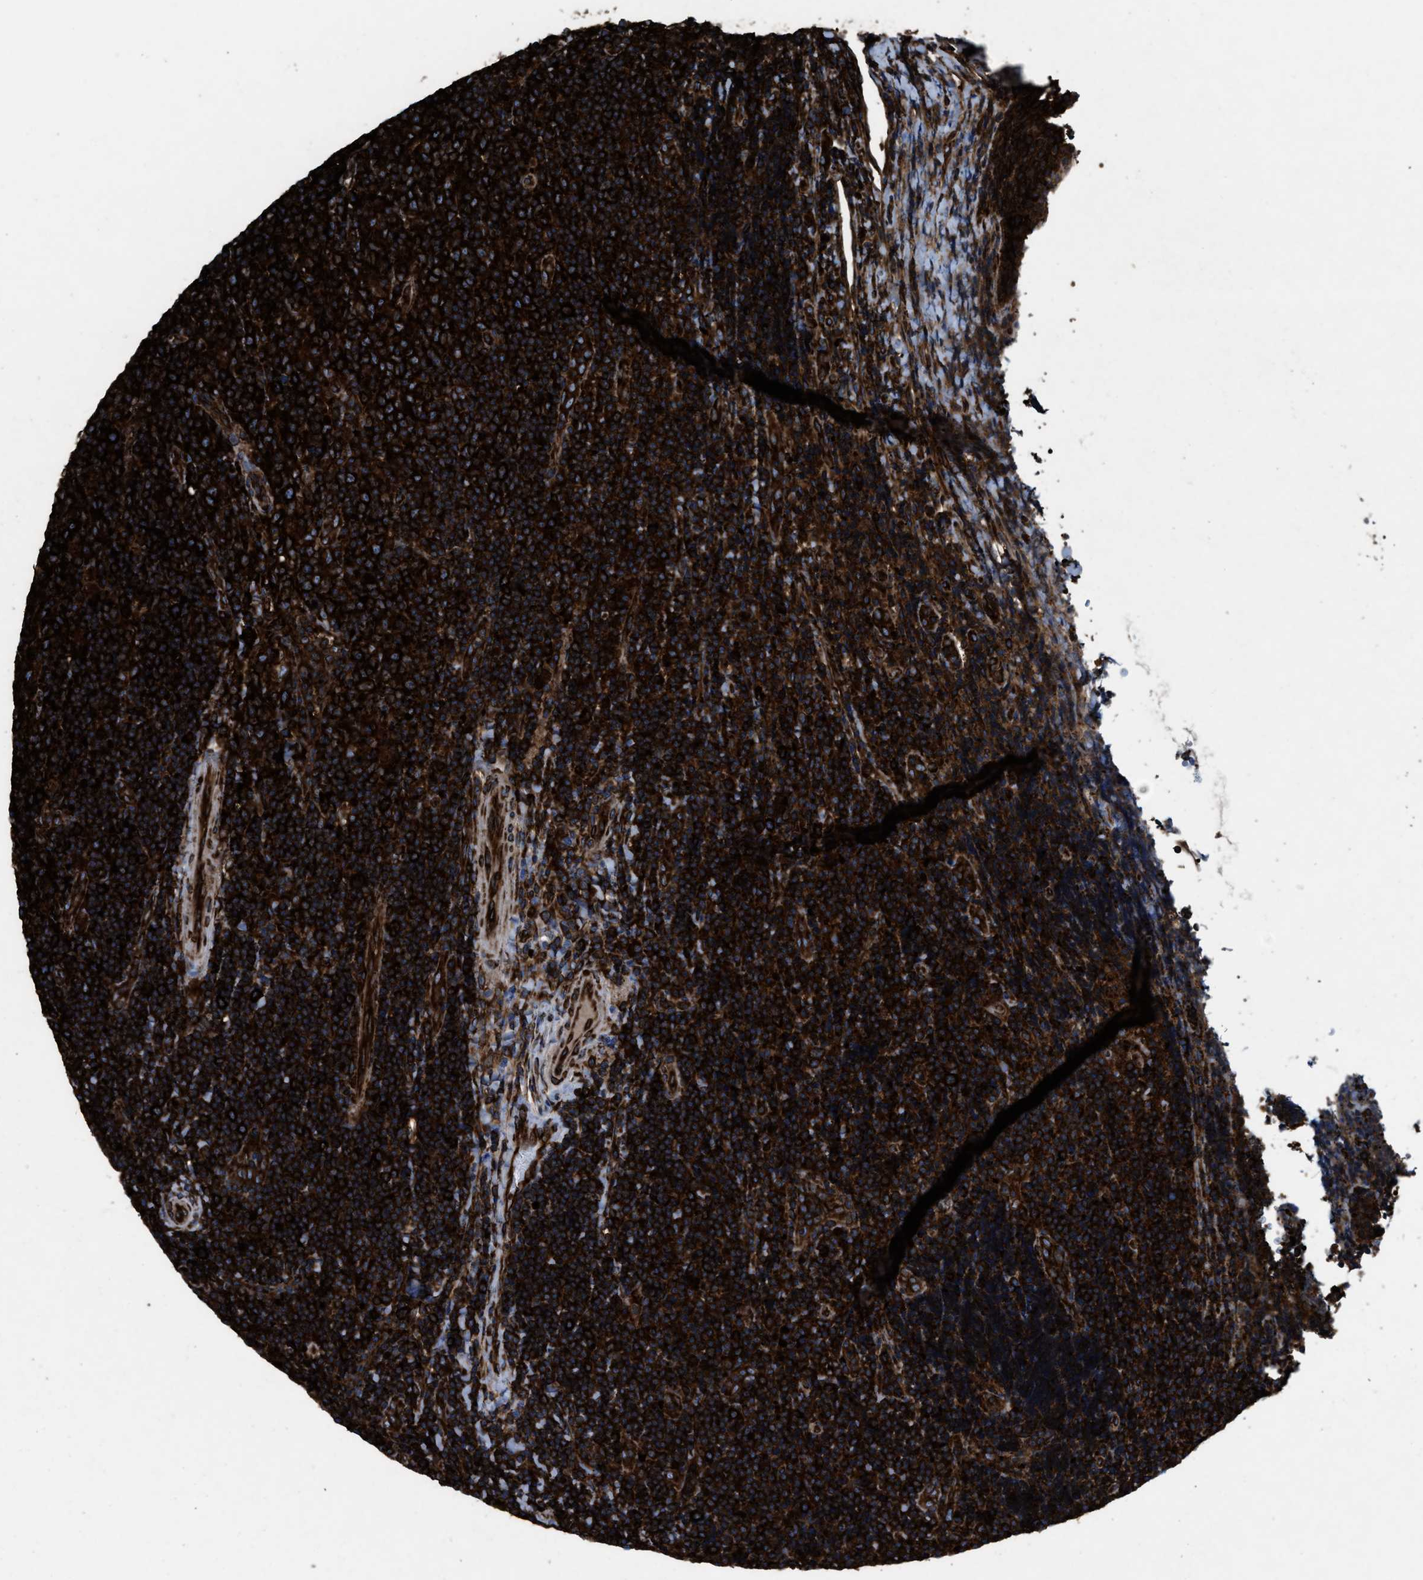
{"staining": {"intensity": "strong", "quantity": ">75%", "location": "cytoplasmic/membranous"}, "tissue": "lymphoma", "cell_type": "Tumor cells", "image_type": "cancer", "snomed": [{"axis": "morphology", "description": "Malignant lymphoma, non-Hodgkin's type, High grade"}, {"axis": "topography", "description": "Tonsil"}], "caption": "High-grade malignant lymphoma, non-Hodgkin's type was stained to show a protein in brown. There is high levels of strong cytoplasmic/membranous positivity in about >75% of tumor cells. (DAB (3,3'-diaminobenzidine) IHC with brightfield microscopy, high magnification).", "gene": "CAPRIN1", "patient": {"sex": "female", "age": 36}}